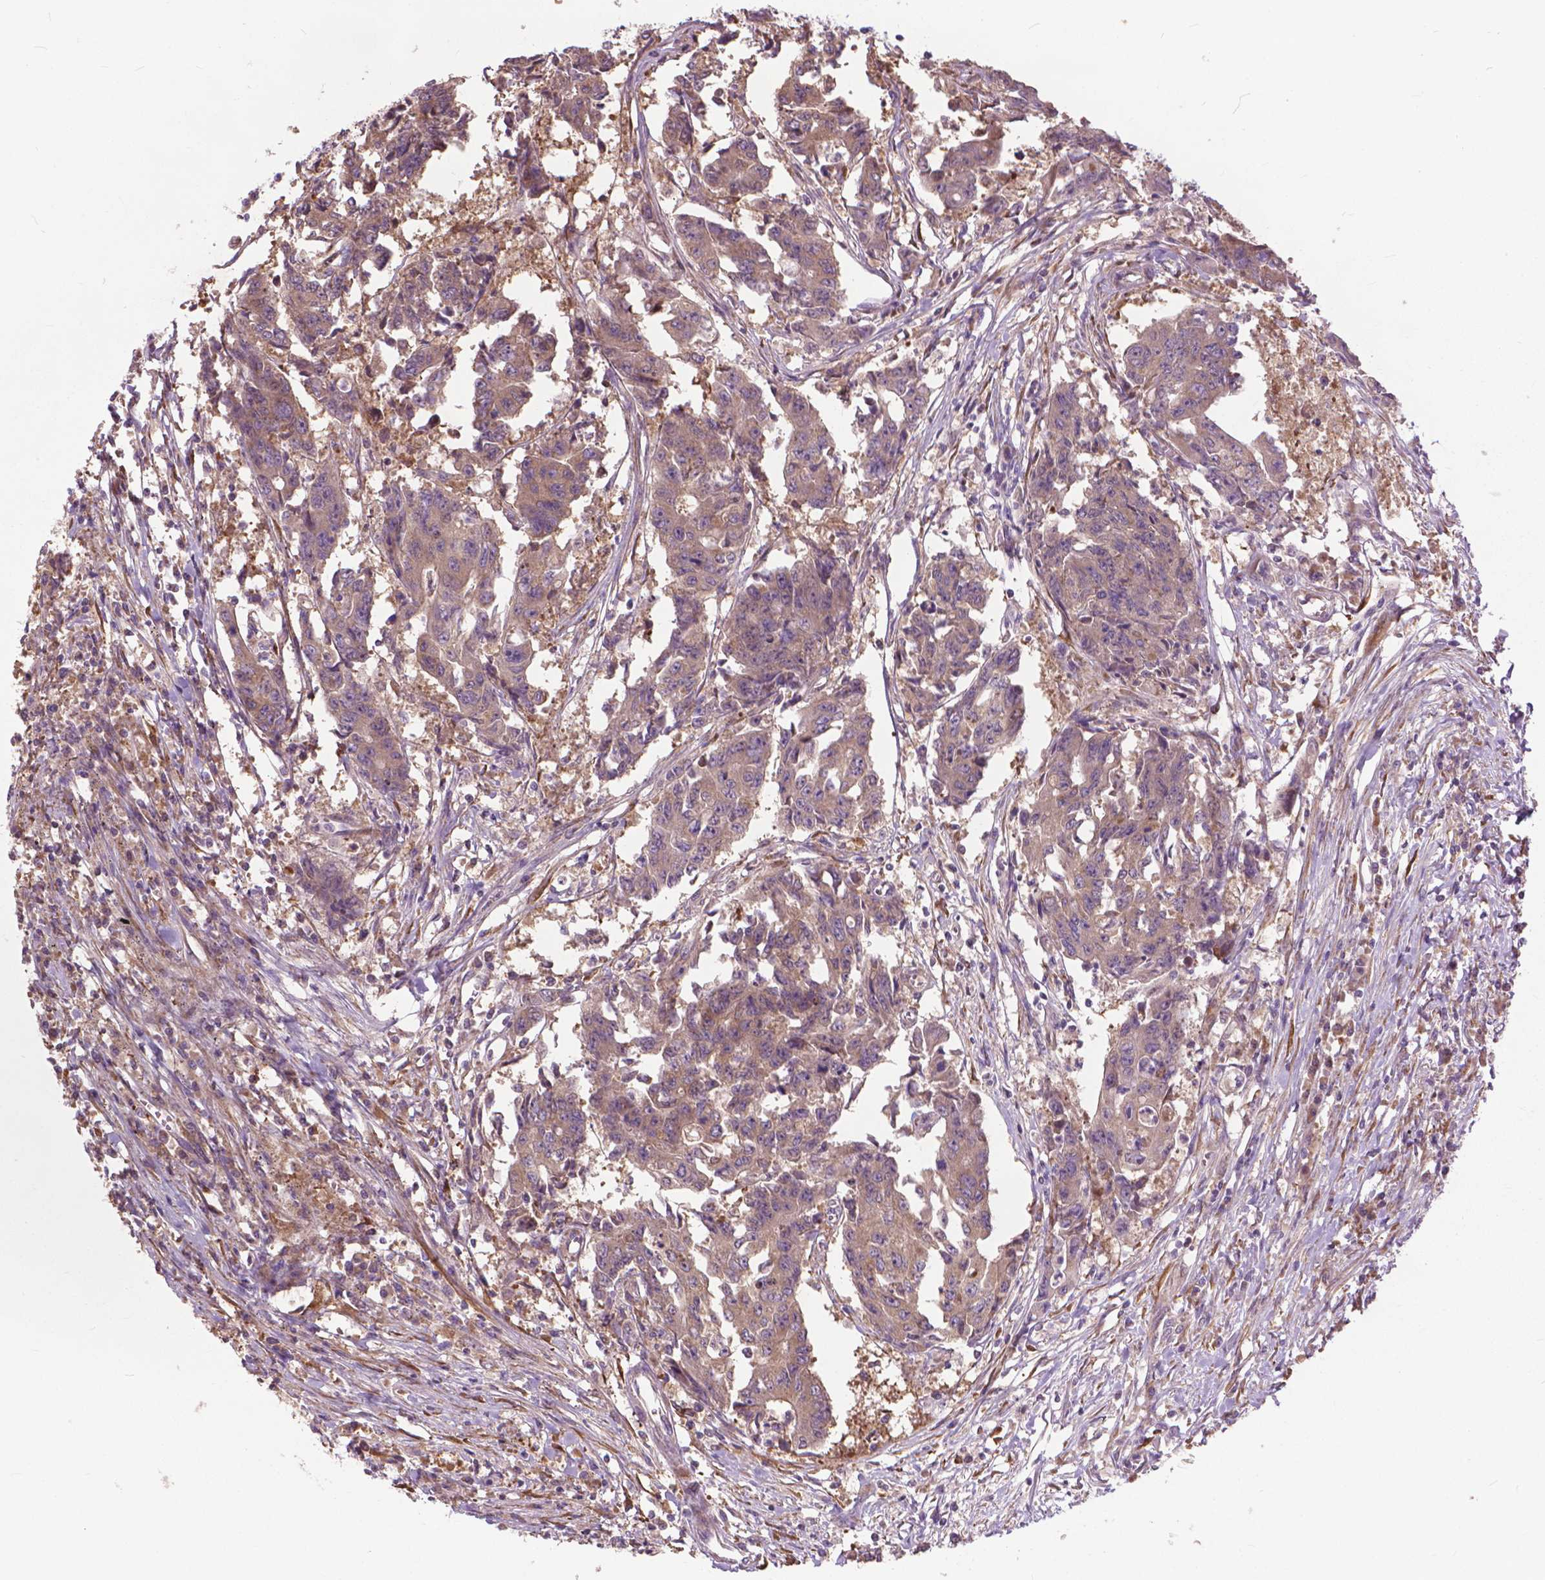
{"staining": {"intensity": "weak", "quantity": ">75%", "location": "cytoplasmic/membranous"}, "tissue": "colorectal cancer", "cell_type": "Tumor cells", "image_type": "cancer", "snomed": [{"axis": "morphology", "description": "Adenocarcinoma, NOS"}, {"axis": "topography", "description": "Rectum"}], "caption": "The histopathology image shows immunohistochemical staining of colorectal cancer (adenocarcinoma). There is weak cytoplasmic/membranous positivity is seen in approximately >75% of tumor cells. Using DAB (brown) and hematoxylin (blue) stains, captured at high magnification using brightfield microscopy.", "gene": "NUDT1", "patient": {"sex": "male", "age": 54}}